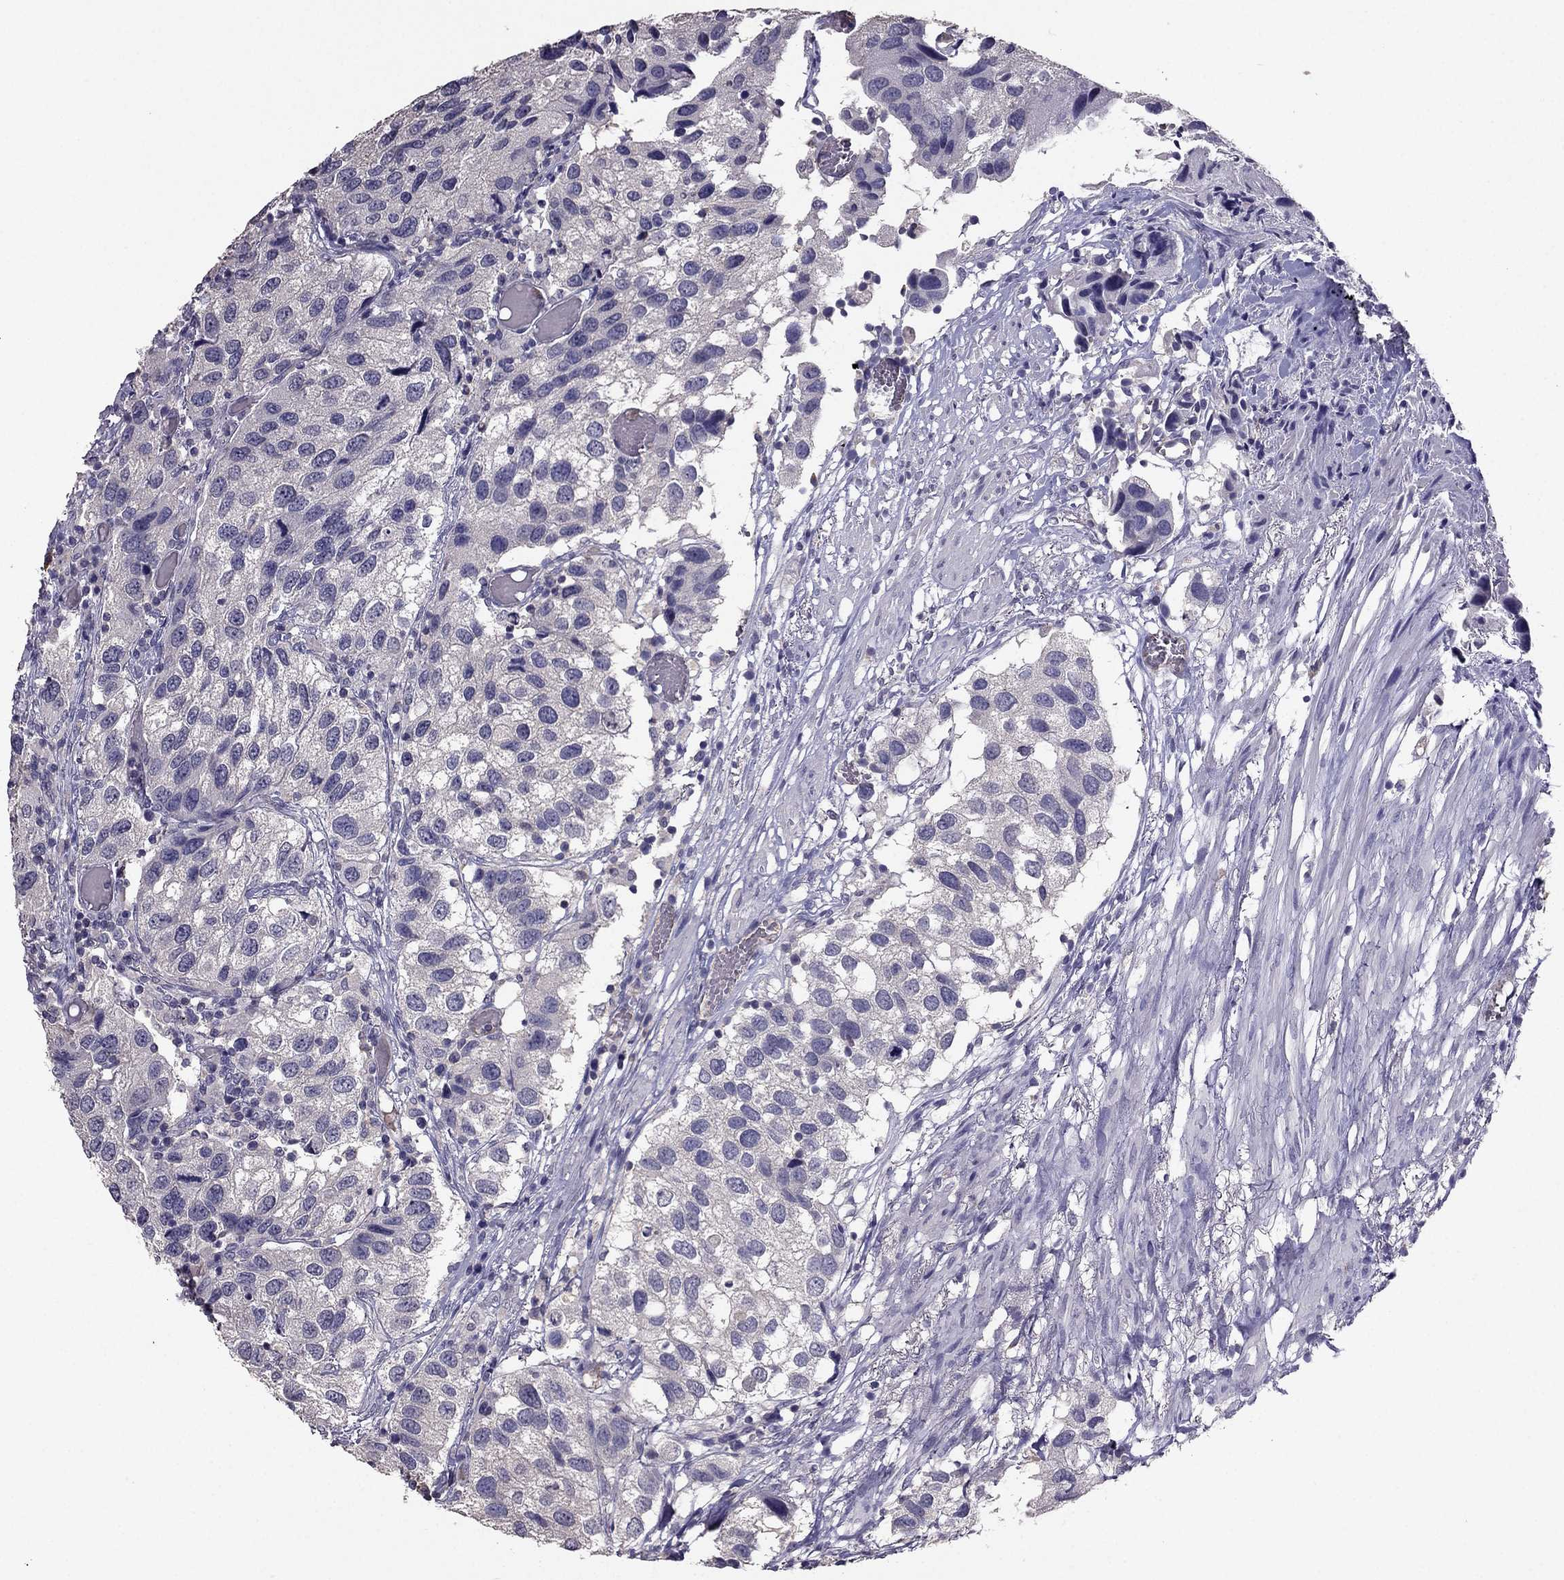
{"staining": {"intensity": "negative", "quantity": "none", "location": "none"}, "tissue": "urothelial cancer", "cell_type": "Tumor cells", "image_type": "cancer", "snomed": [{"axis": "morphology", "description": "Urothelial carcinoma, High grade"}, {"axis": "topography", "description": "Urinary bladder"}], "caption": "A photomicrograph of human high-grade urothelial carcinoma is negative for staining in tumor cells. The staining is performed using DAB (3,3'-diaminobenzidine) brown chromogen with nuclei counter-stained in using hematoxylin.", "gene": "RFLNB", "patient": {"sex": "male", "age": 79}}